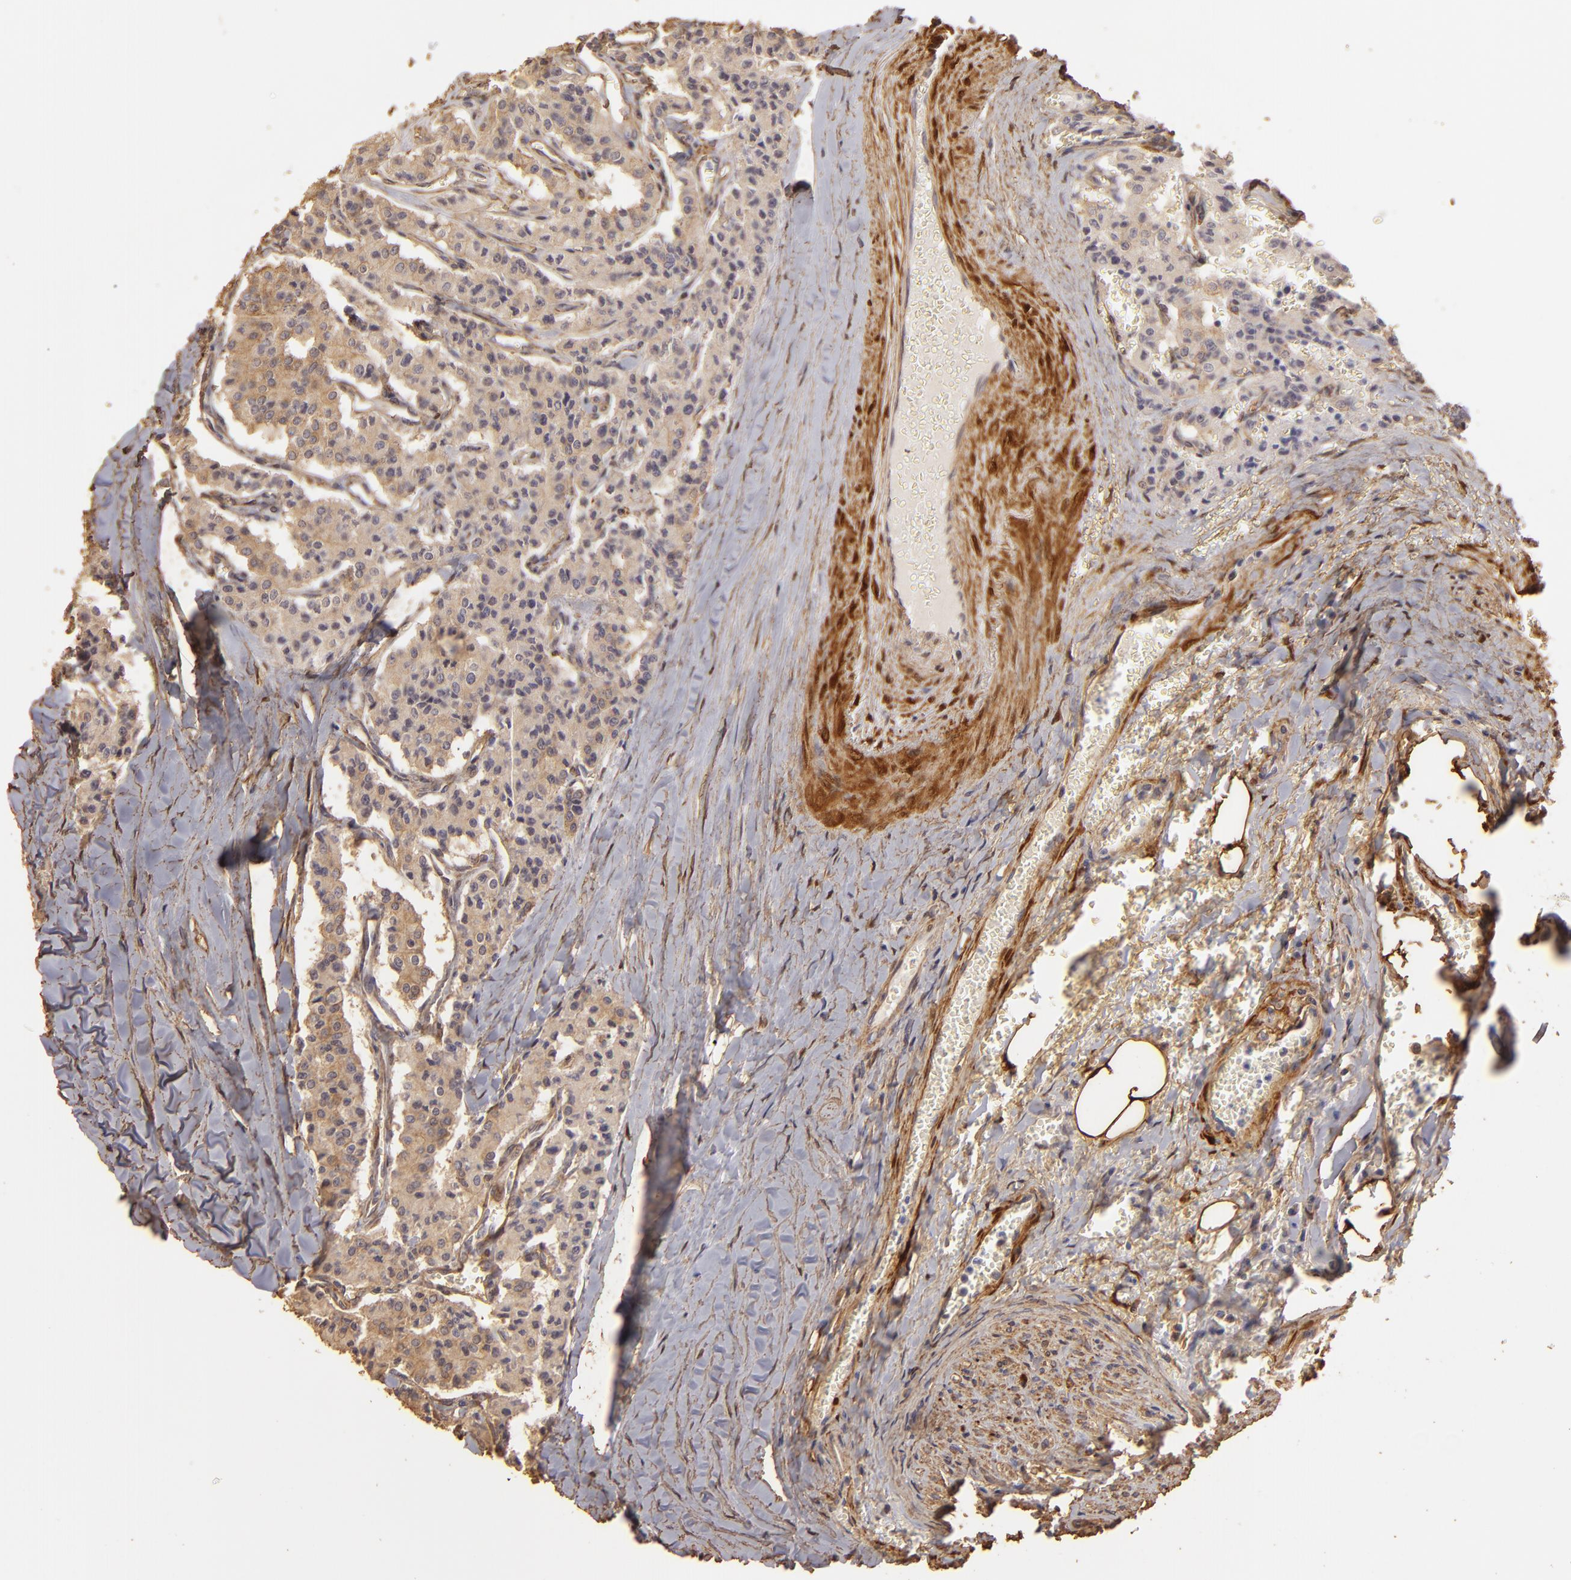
{"staining": {"intensity": "negative", "quantity": "none", "location": "none"}, "tissue": "carcinoid", "cell_type": "Tumor cells", "image_type": "cancer", "snomed": [{"axis": "morphology", "description": "Carcinoid, malignant, NOS"}, {"axis": "topography", "description": "Bronchus"}], "caption": "This is an immunohistochemistry micrograph of human carcinoid. There is no positivity in tumor cells.", "gene": "HSPB6", "patient": {"sex": "male", "age": 55}}